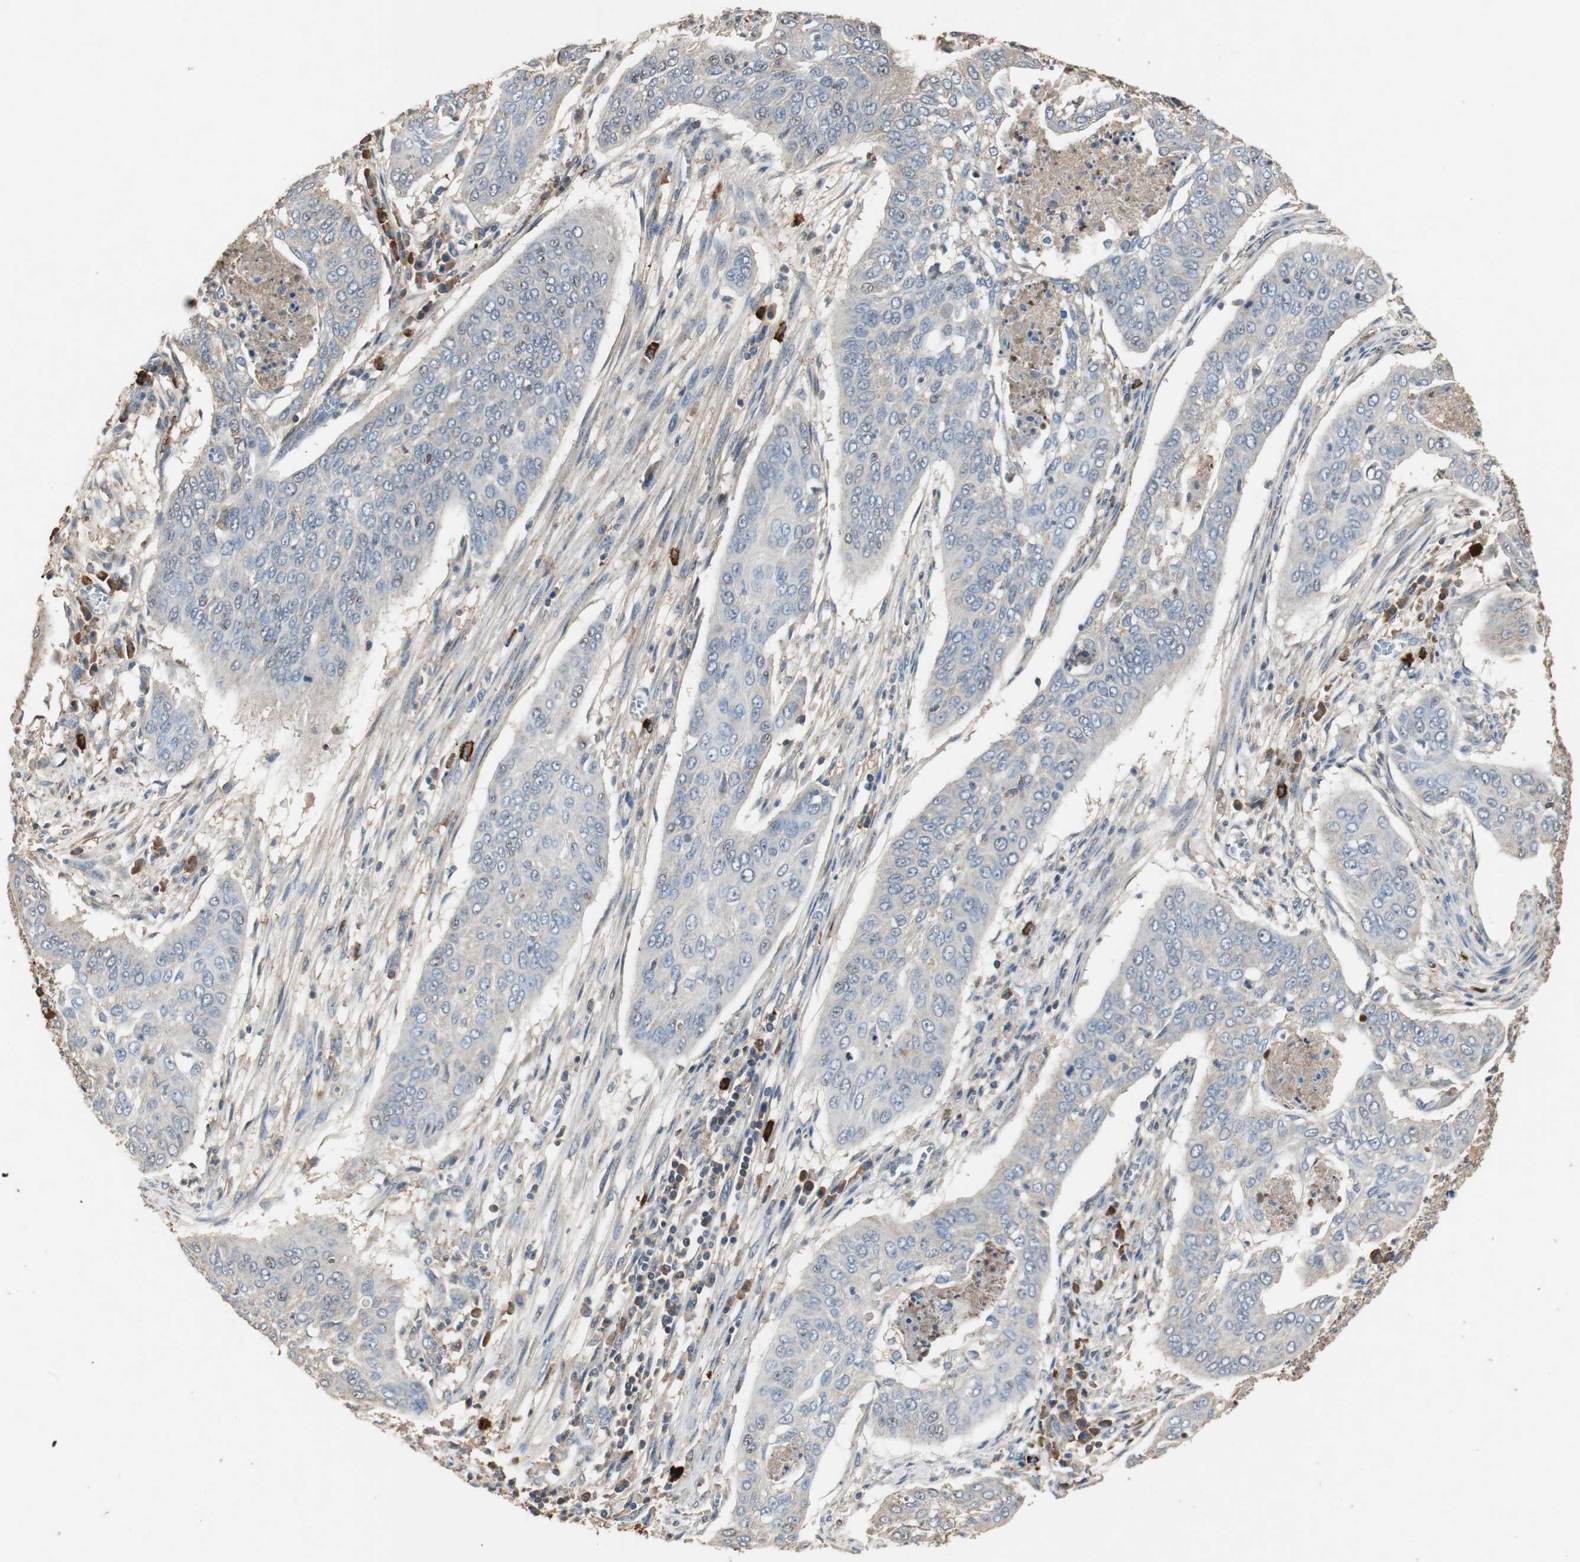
{"staining": {"intensity": "weak", "quantity": "<25%", "location": "cytoplasmic/membranous"}, "tissue": "cervical cancer", "cell_type": "Tumor cells", "image_type": "cancer", "snomed": [{"axis": "morphology", "description": "Squamous cell carcinoma, NOS"}, {"axis": "topography", "description": "Cervix"}], "caption": "DAB (3,3'-diaminobenzidine) immunohistochemical staining of cervical squamous cell carcinoma demonstrates no significant positivity in tumor cells. (DAB (3,3'-diaminobenzidine) immunohistochemistry visualized using brightfield microscopy, high magnification).", "gene": "TNFRSF14", "patient": {"sex": "female", "age": 39}}